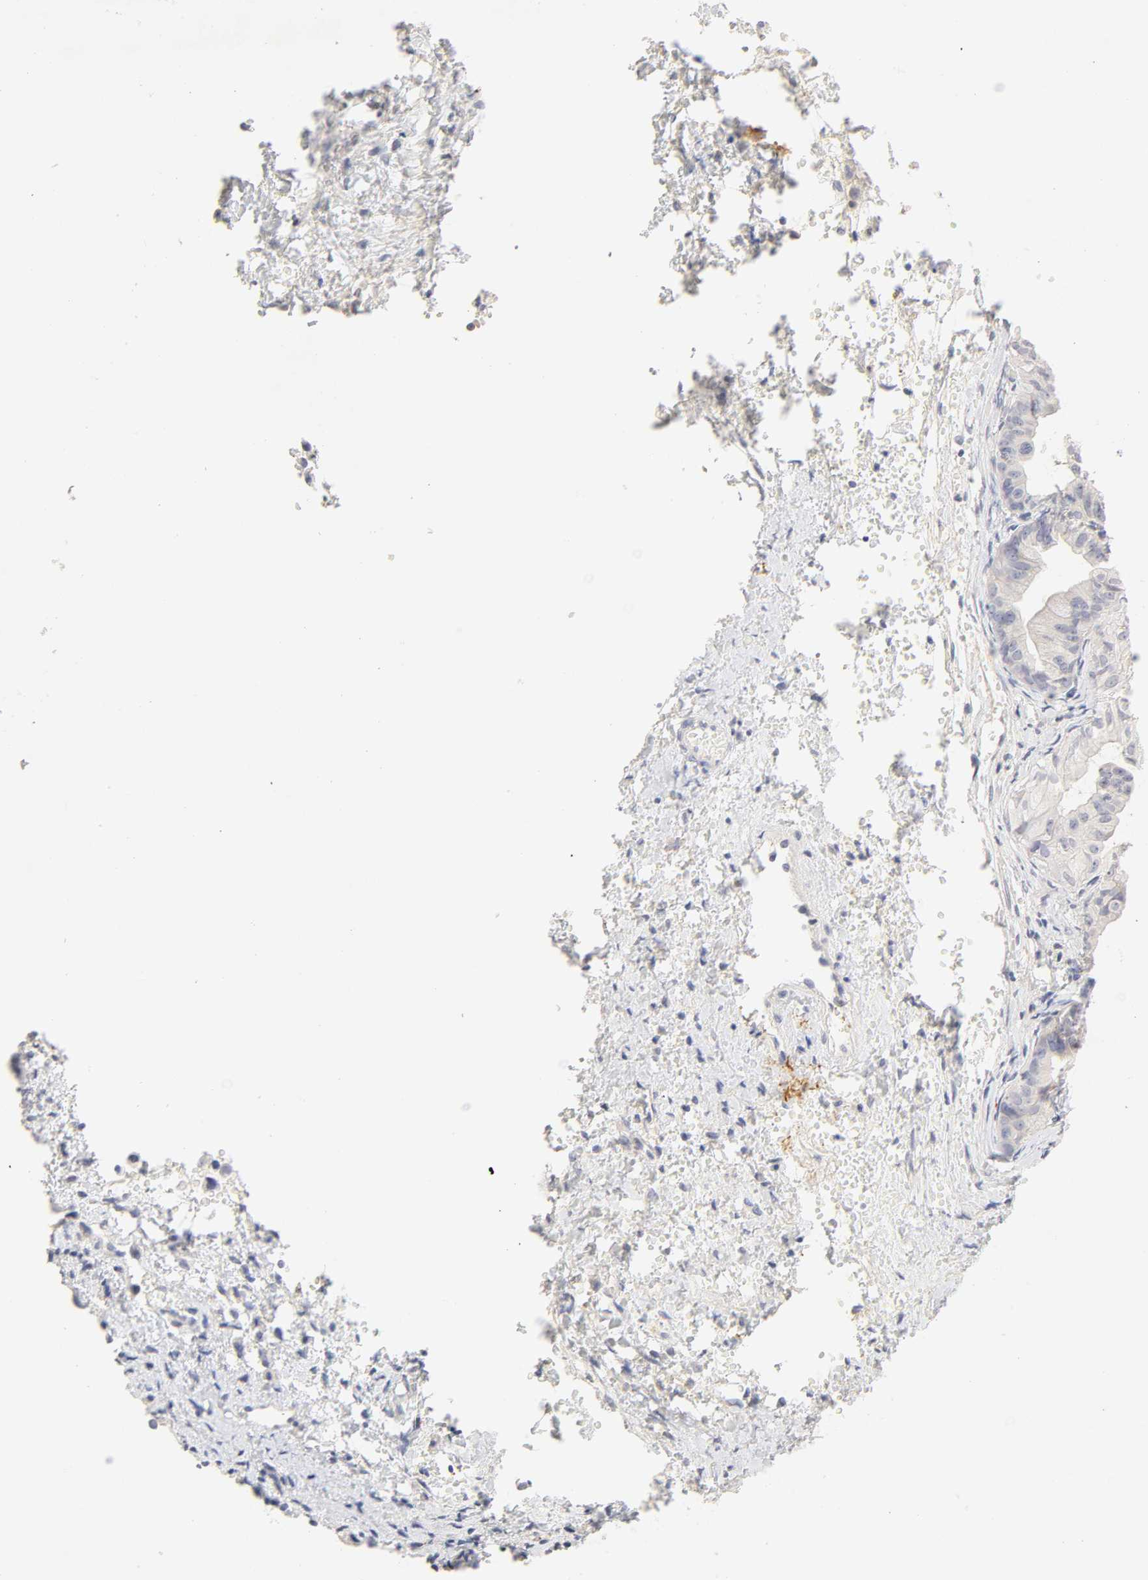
{"staining": {"intensity": "negative", "quantity": "none", "location": "none"}, "tissue": "ovarian cancer", "cell_type": "Tumor cells", "image_type": "cancer", "snomed": [{"axis": "morphology", "description": "Cystadenocarcinoma, mucinous, NOS"}, {"axis": "topography", "description": "Ovary"}], "caption": "There is no significant staining in tumor cells of ovarian mucinous cystadenocarcinoma.", "gene": "CYP4B1", "patient": {"sex": "female", "age": 36}}